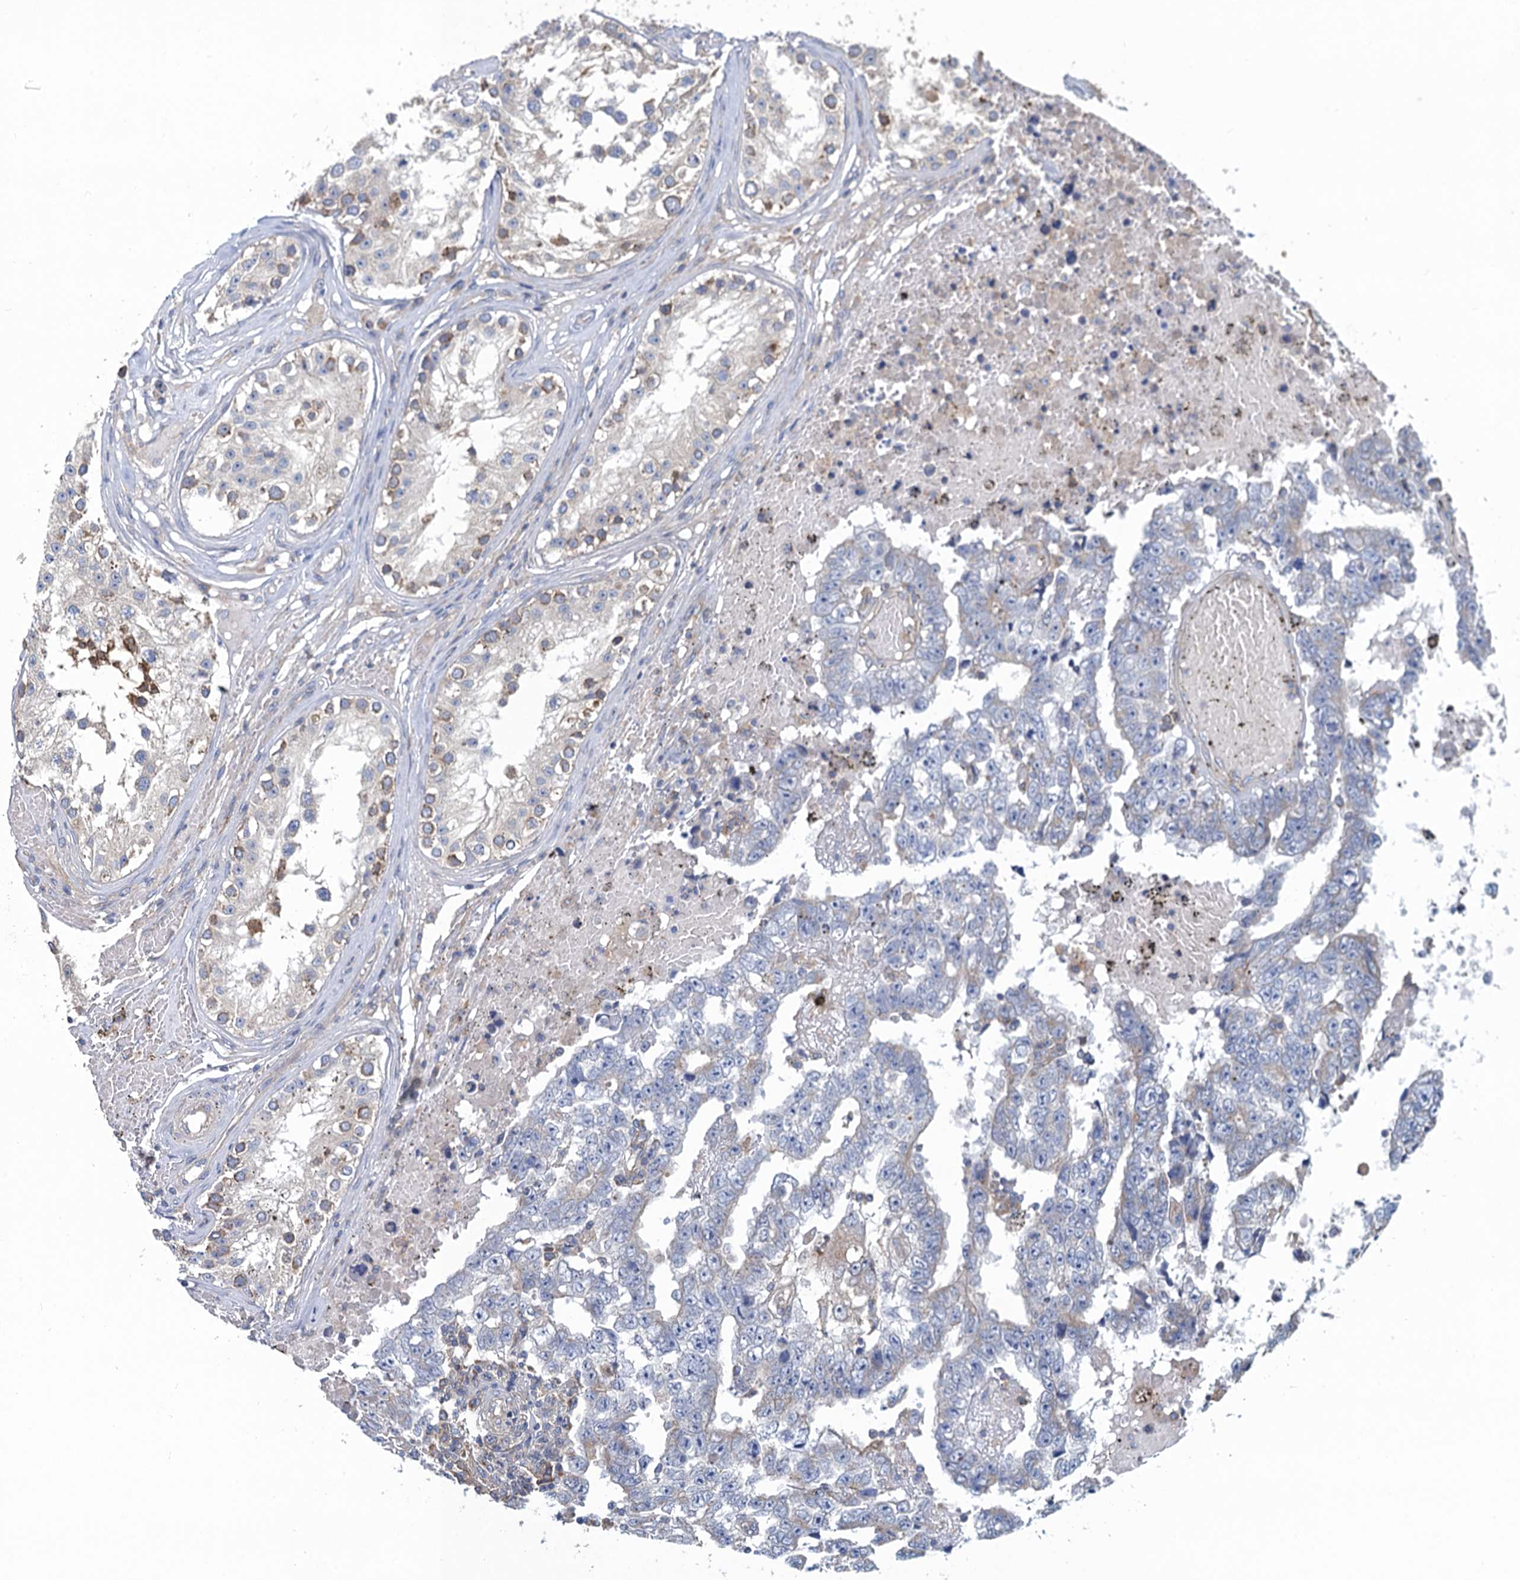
{"staining": {"intensity": "negative", "quantity": "none", "location": "none"}, "tissue": "testis cancer", "cell_type": "Tumor cells", "image_type": "cancer", "snomed": [{"axis": "morphology", "description": "Carcinoma, Embryonal, NOS"}, {"axis": "topography", "description": "Testis"}], "caption": "Tumor cells show no significant protein expression in embryonal carcinoma (testis). (Stains: DAB IHC with hematoxylin counter stain, Microscopy: brightfield microscopy at high magnification).", "gene": "SNAP29", "patient": {"sex": "male", "age": 25}}